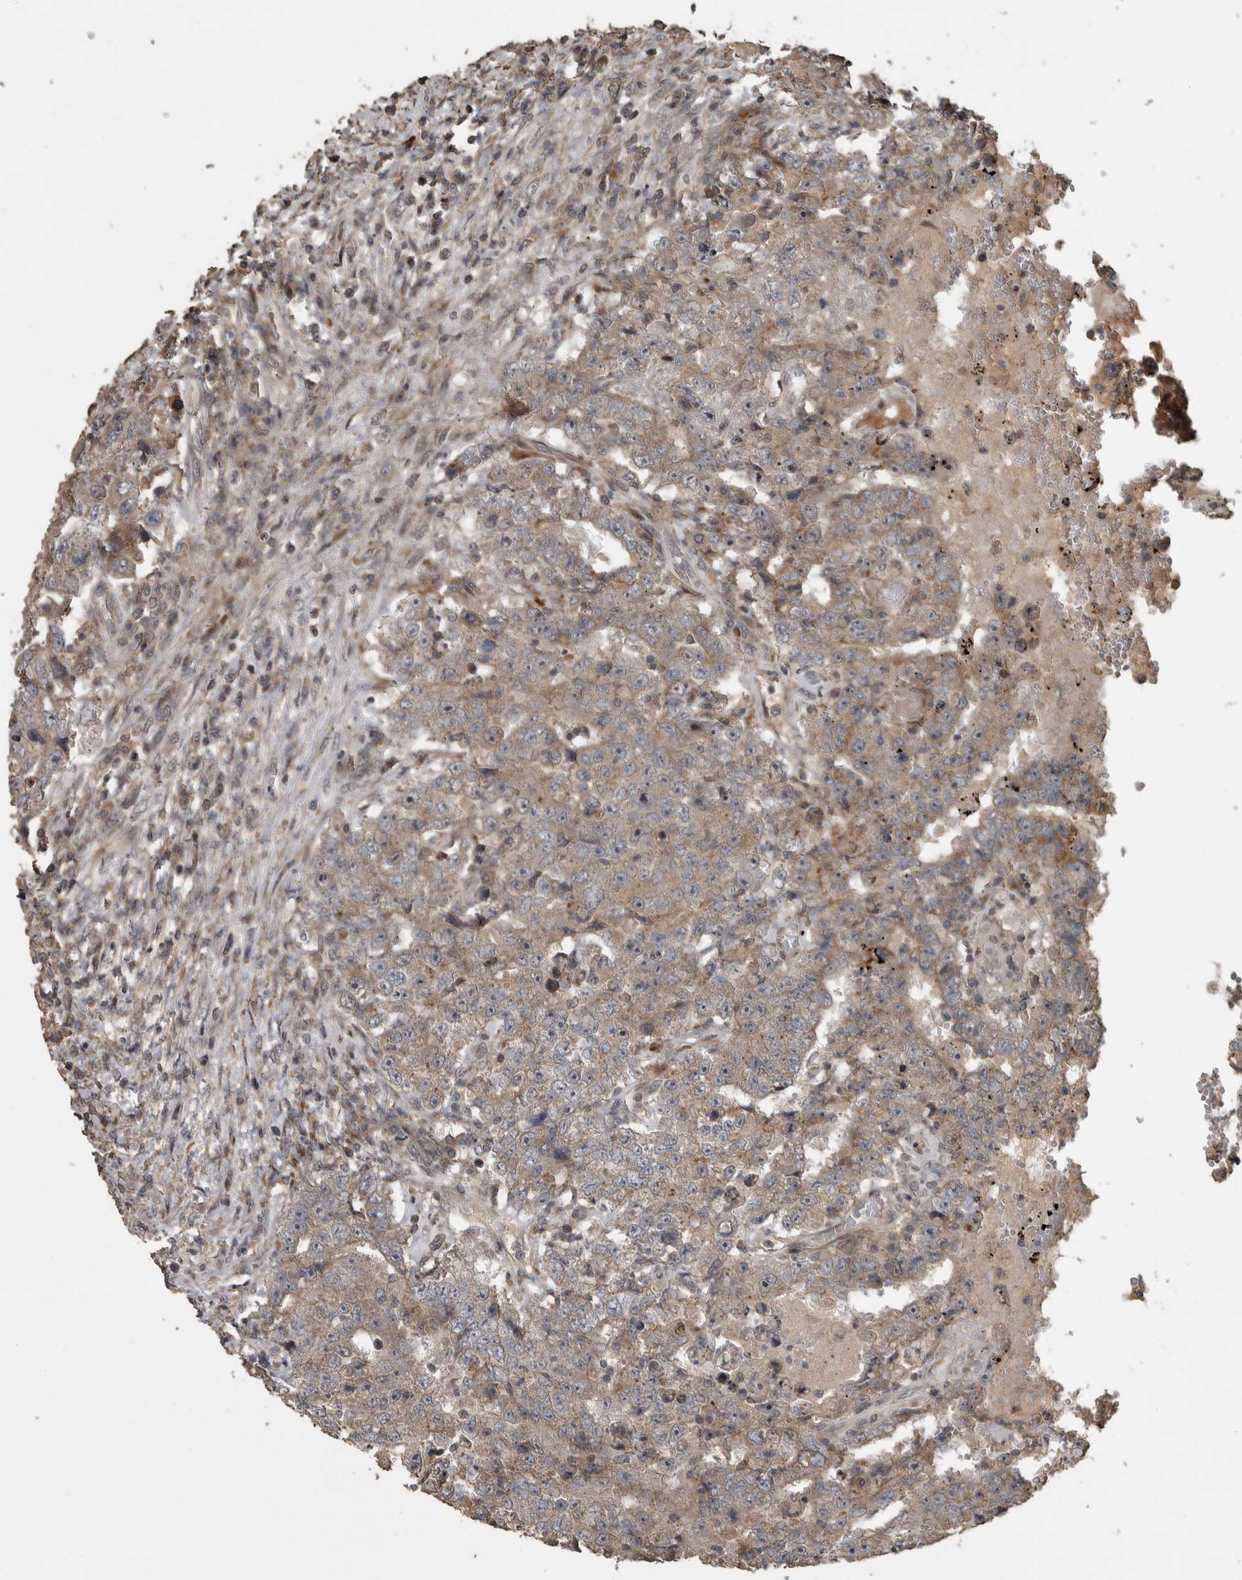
{"staining": {"intensity": "moderate", "quantity": "25%-75%", "location": "cytoplasmic/membranous"}, "tissue": "testis cancer", "cell_type": "Tumor cells", "image_type": "cancer", "snomed": [{"axis": "morphology", "description": "Carcinoma, Embryonal, NOS"}, {"axis": "topography", "description": "Testis"}], "caption": "This histopathology image exhibits testis embryonal carcinoma stained with immunohistochemistry (IHC) to label a protein in brown. The cytoplasmic/membranous of tumor cells show moderate positivity for the protein. Nuclei are counter-stained blue.", "gene": "ERAL1", "patient": {"sex": "male", "age": 26}}